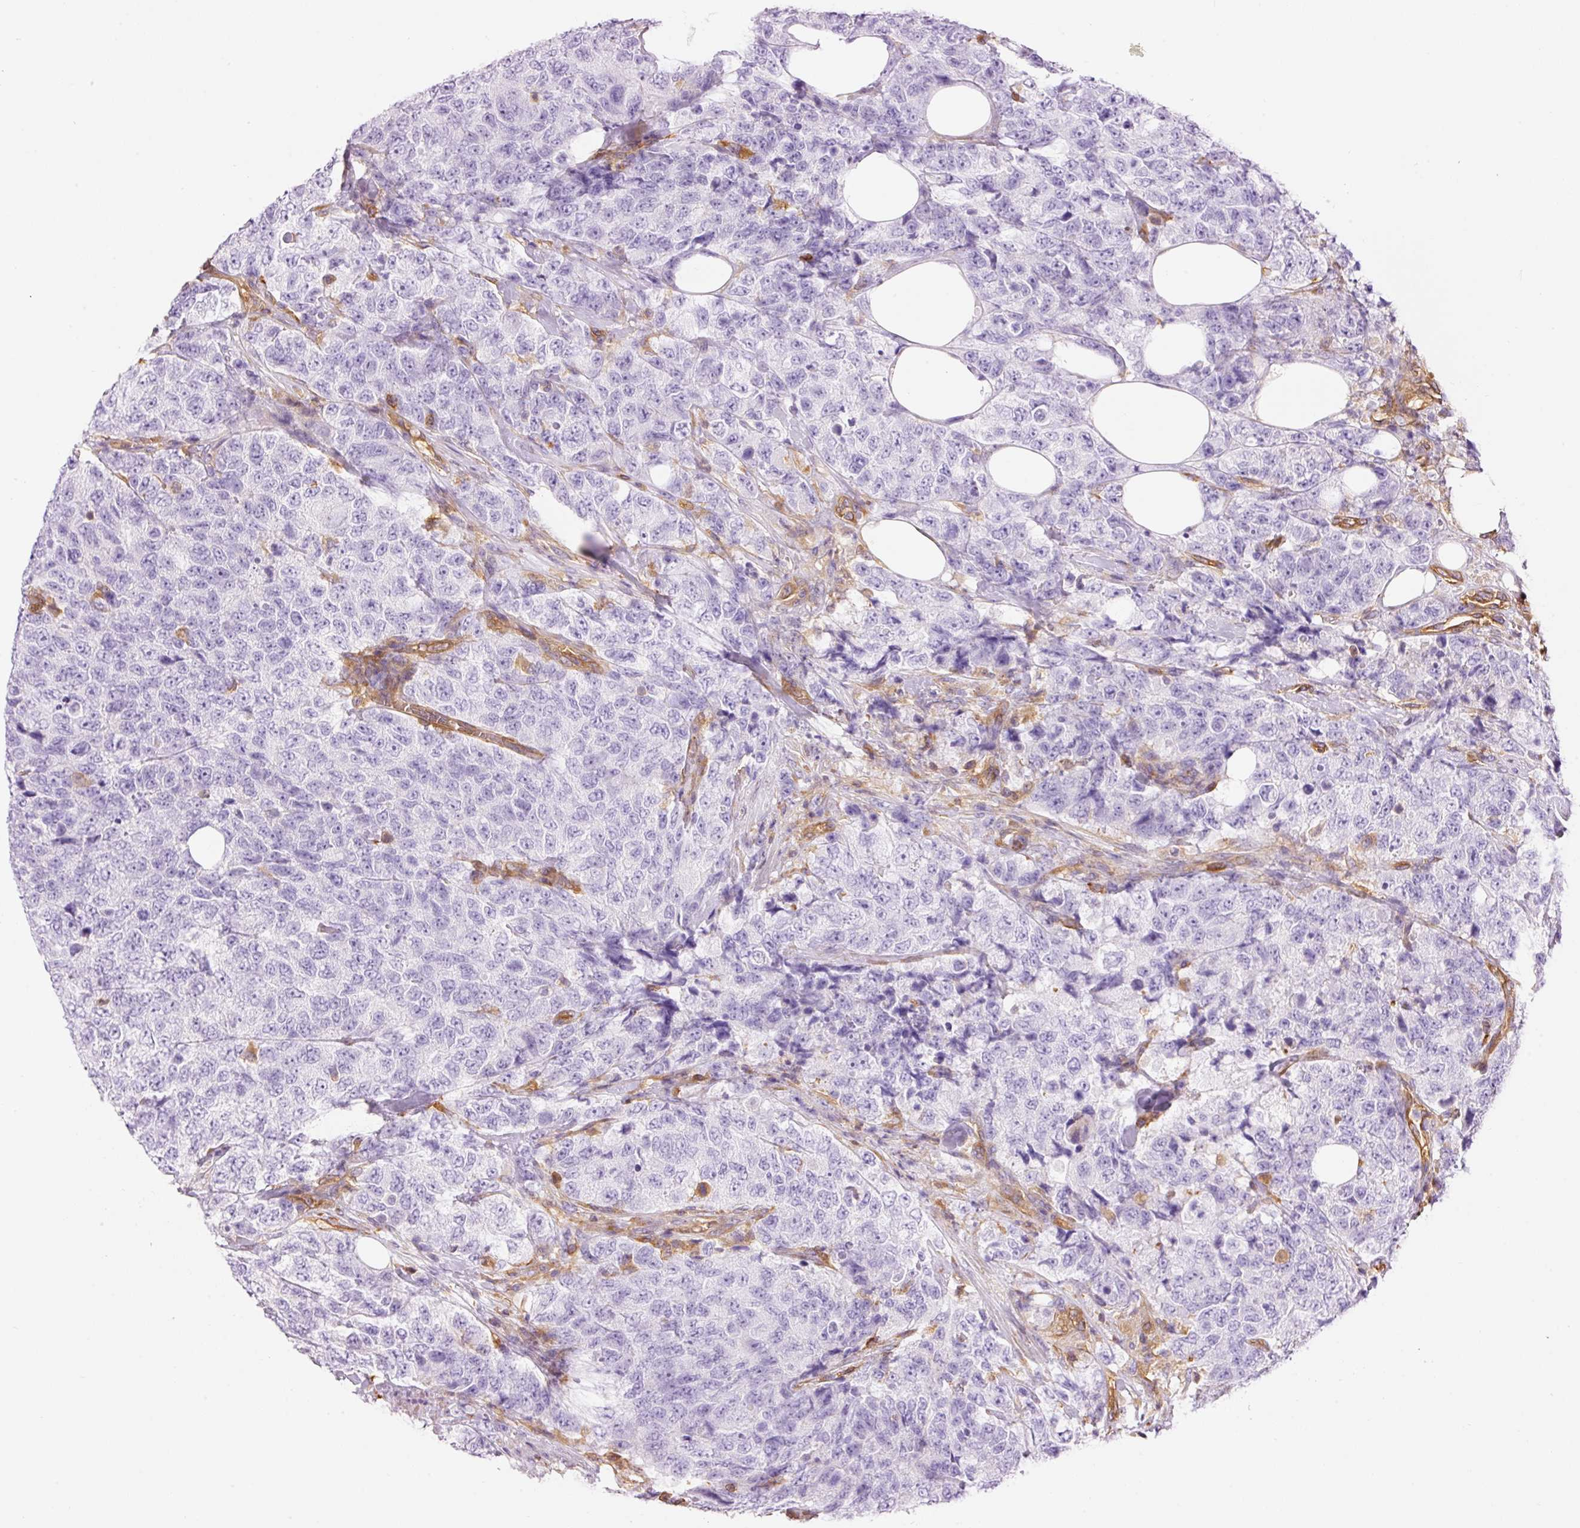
{"staining": {"intensity": "negative", "quantity": "none", "location": "none"}, "tissue": "urothelial cancer", "cell_type": "Tumor cells", "image_type": "cancer", "snomed": [{"axis": "morphology", "description": "Urothelial carcinoma, High grade"}, {"axis": "topography", "description": "Urinary bladder"}], "caption": "The IHC histopathology image has no significant positivity in tumor cells of urothelial cancer tissue.", "gene": "IL10RB", "patient": {"sex": "female", "age": 78}}